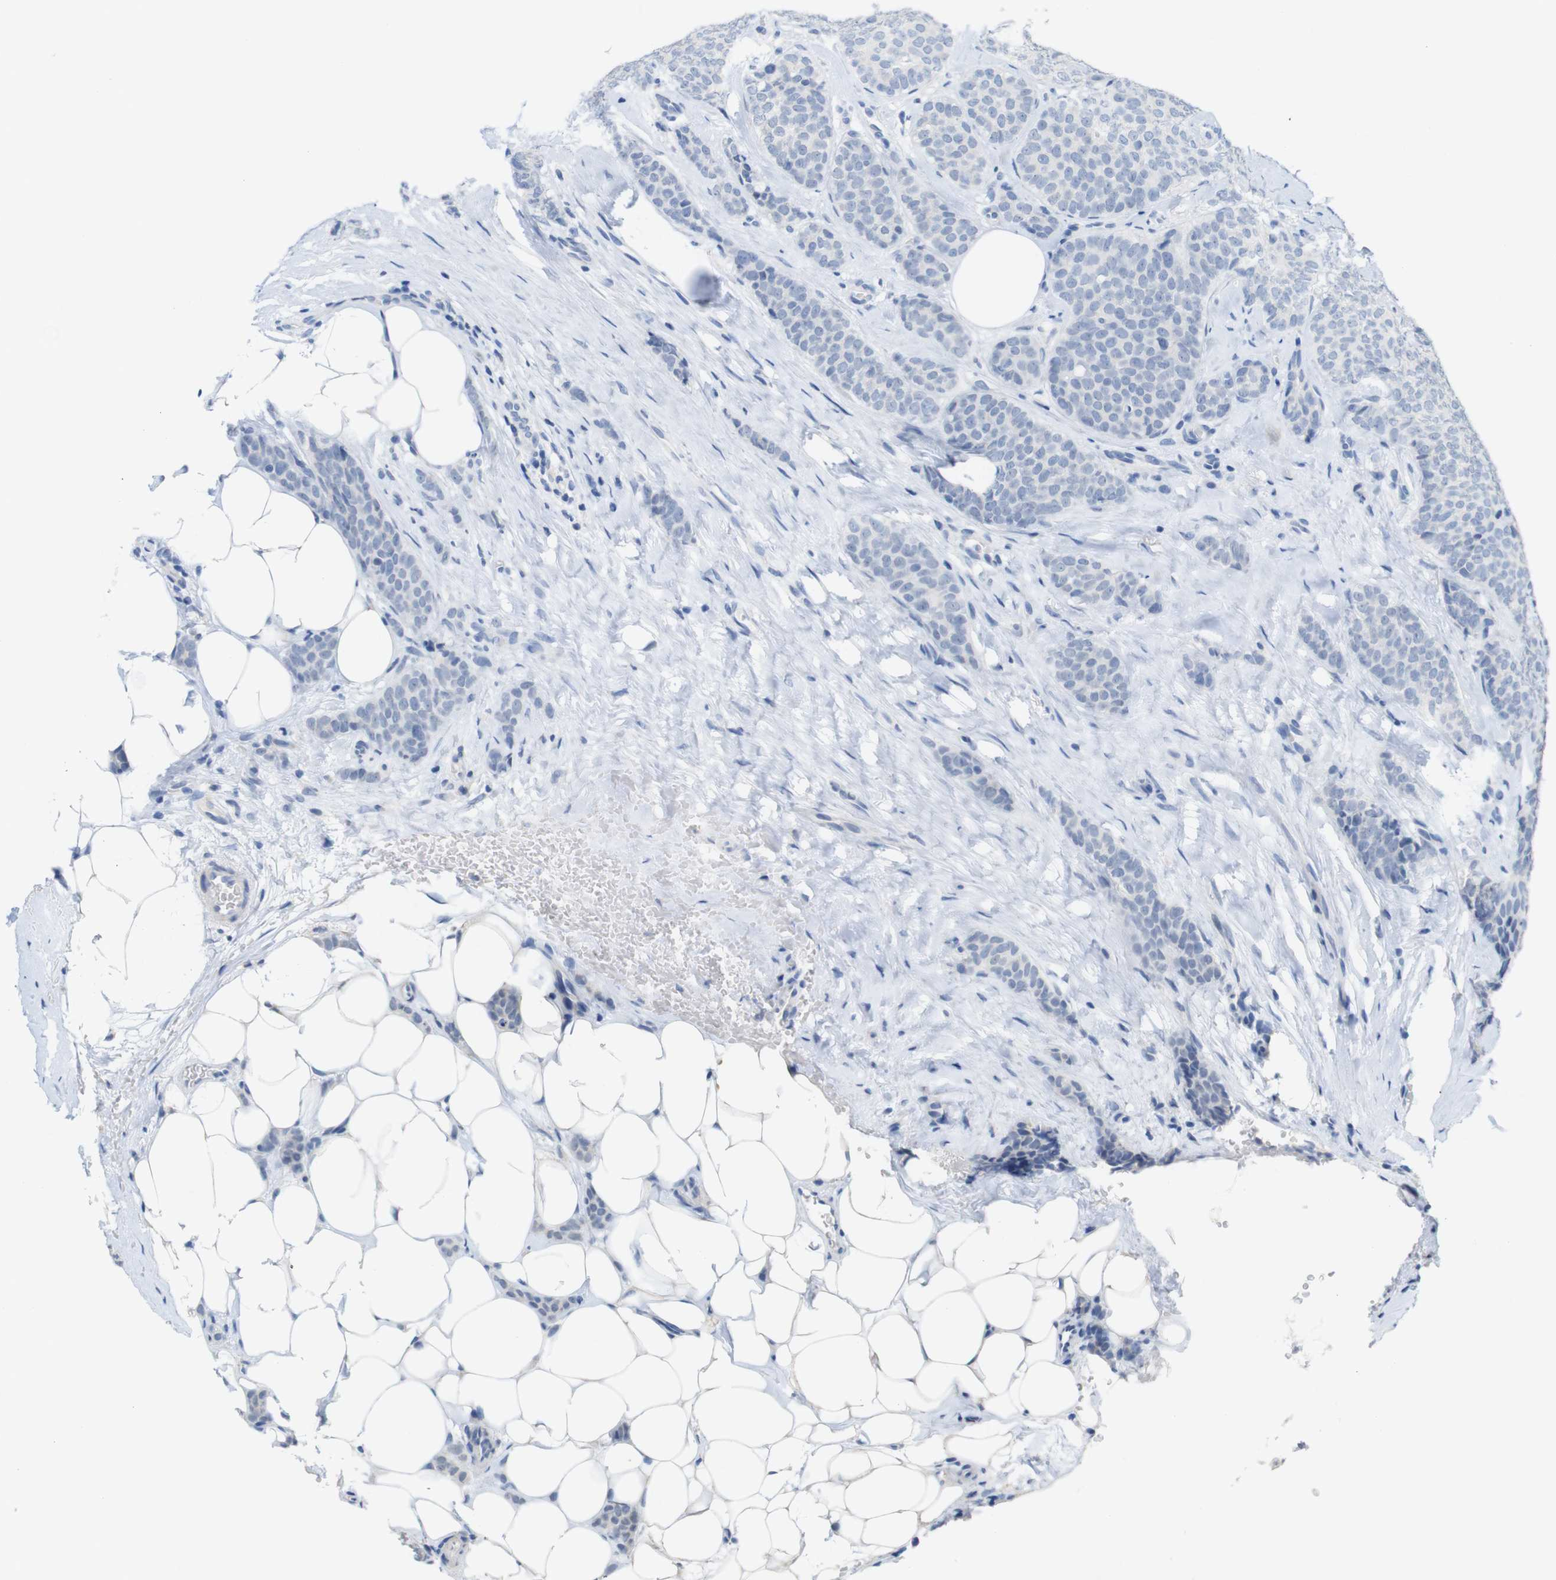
{"staining": {"intensity": "negative", "quantity": "none", "location": "none"}, "tissue": "breast cancer", "cell_type": "Tumor cells", "image_type": "cancer", "snomed": [{"axis": "morphology", "description": "Lobular carcinoma"}, {"axis": "topography", "description": "Skin"}, {"axis": "topography", "description": "Breast"}], "caption": "There is no significant expression in tumor cells of lobular carcinoma (breast).", "gene": "LAG3", "patient": {"sex": "female", "age": 46}}